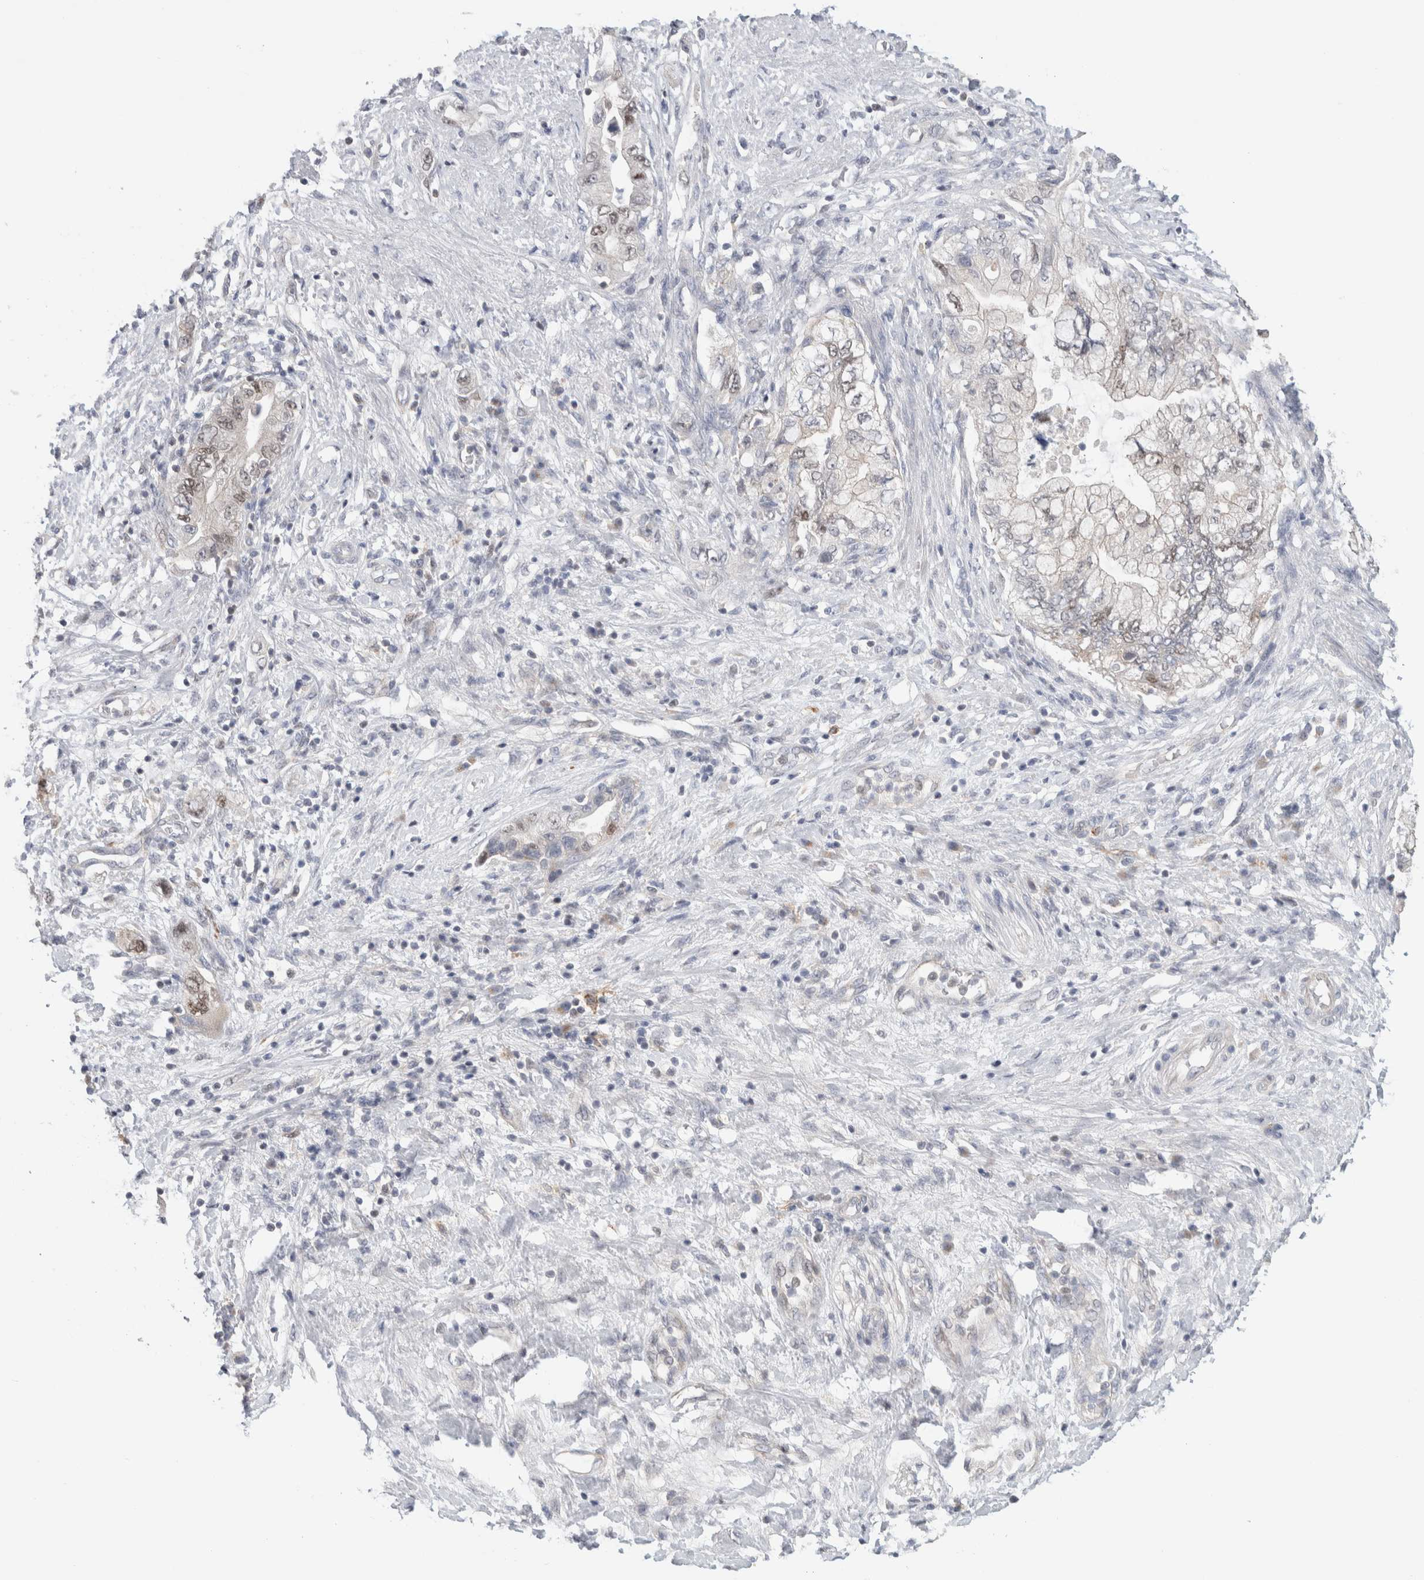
{"staining": {"intensity": "weak", "quantity": "<25%", "location": "nuclear"}, "tissue": "pancreatic cancer", "cell_type": "Tumor cells", "image_type": "cancer", "snomed": [{"axis": "morphology", "description": "Adenocarcinoma, NOS"}, {"axis": "topography", "description": "Pancreas"}], "caption": "Immunohistochemistry image of neoplastic tissue: pancreatic adenocarcinoma stained with DAB (3,3'-diaminobenzidine) displays no significant protein positivity in tumor cells.", "gene": "SYTL5", "patient": {"sex": "female", "age": 73}}